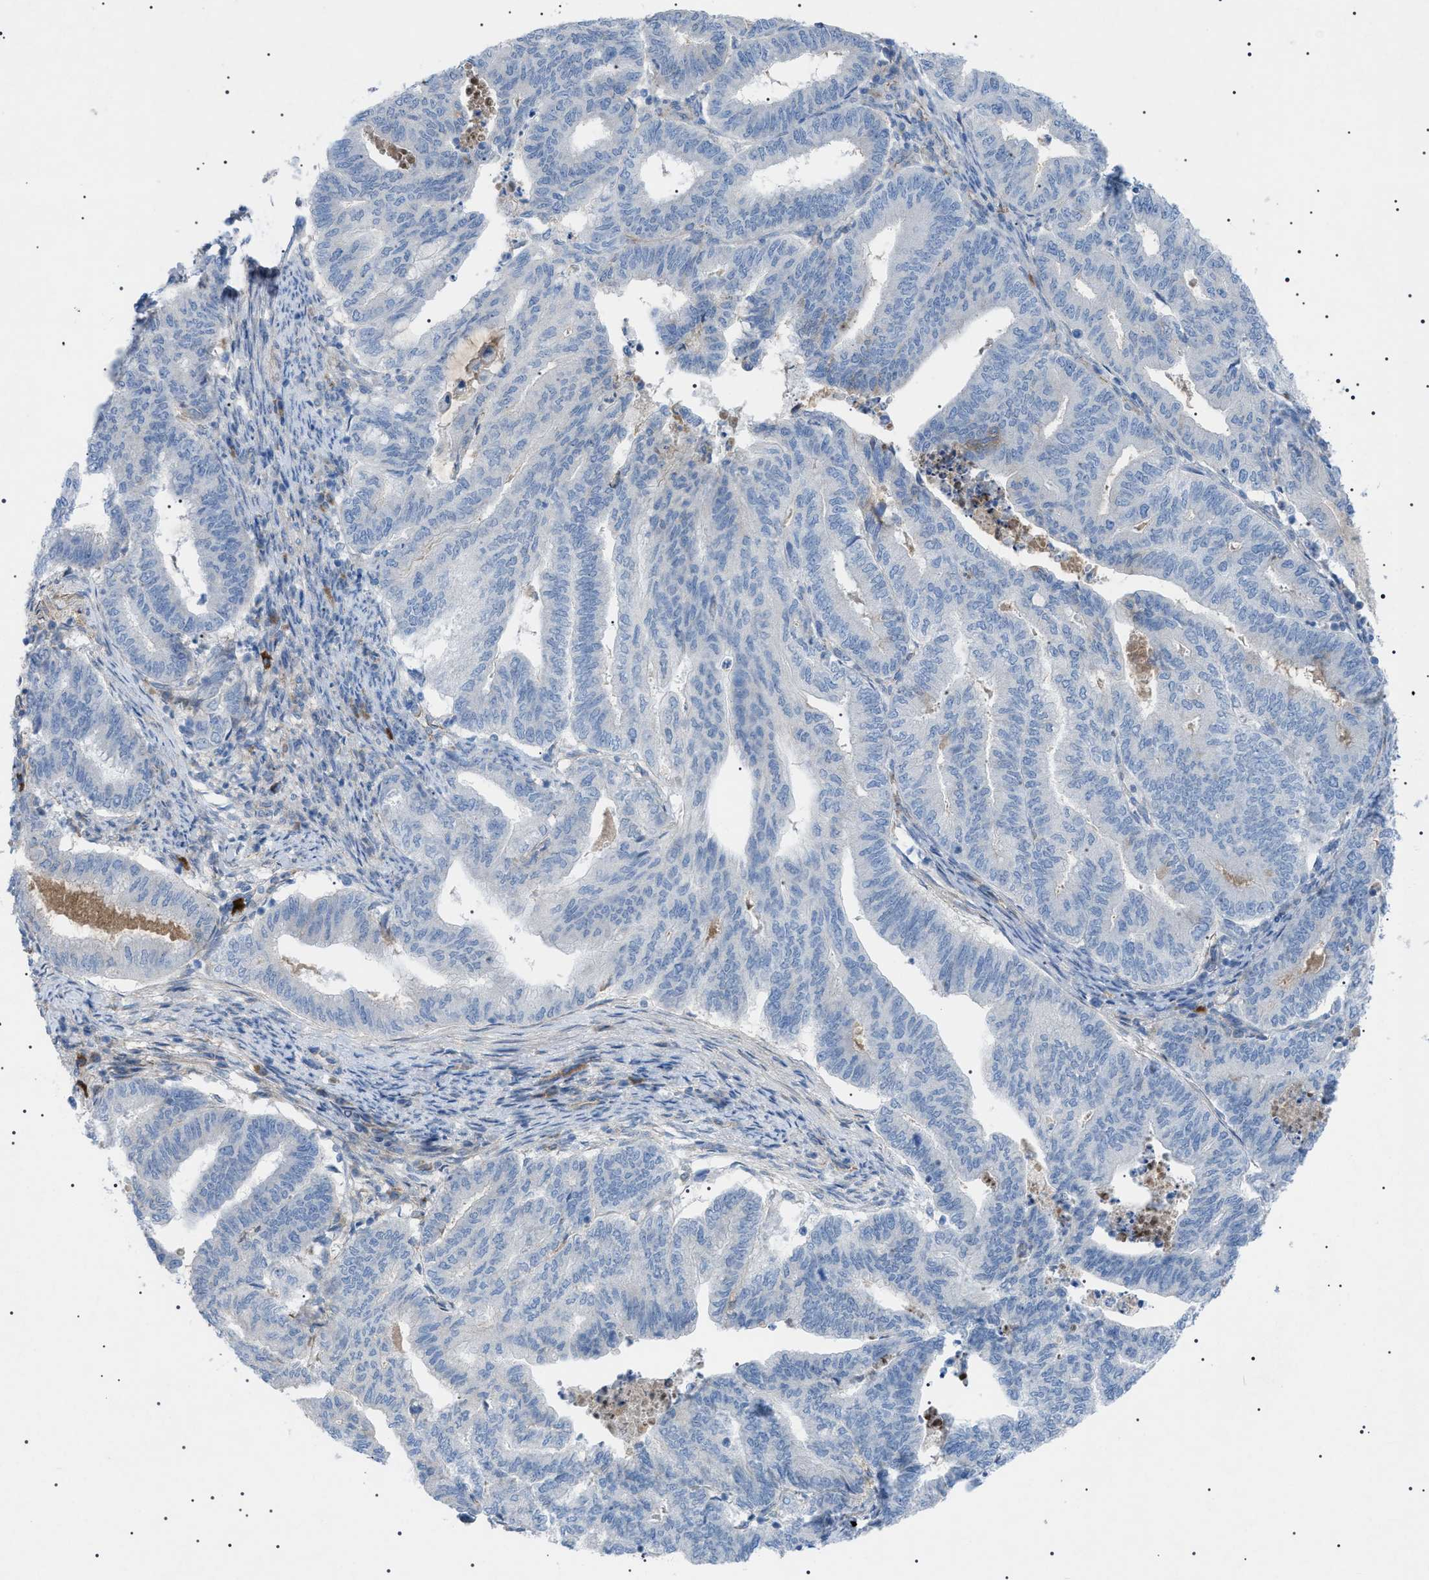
{"staining": {"intensity": "negative", "quantity": "none", "location": "none"}, "tissue": "endometrial cancer", "cell_type": "Tumor cells", "image_type": "cancer", "snomed": [{"axis": "morphology", "description": "Adenocarcinoma, NOS"}, {"axis": "topography", "description": "Endometrium"}], "caption": "A high-resolution image shows IHC staining of endometrial cancer, which demonstrates no significant expression in tumor cells. The staining was performed using DAB to visualize the protein expression in brown, while the nuclei were stained in blue with hematoxylin (Magnification: 20x).", "gene": "ADAMTS1", "patient": {"sex": "female", "age": 79}}